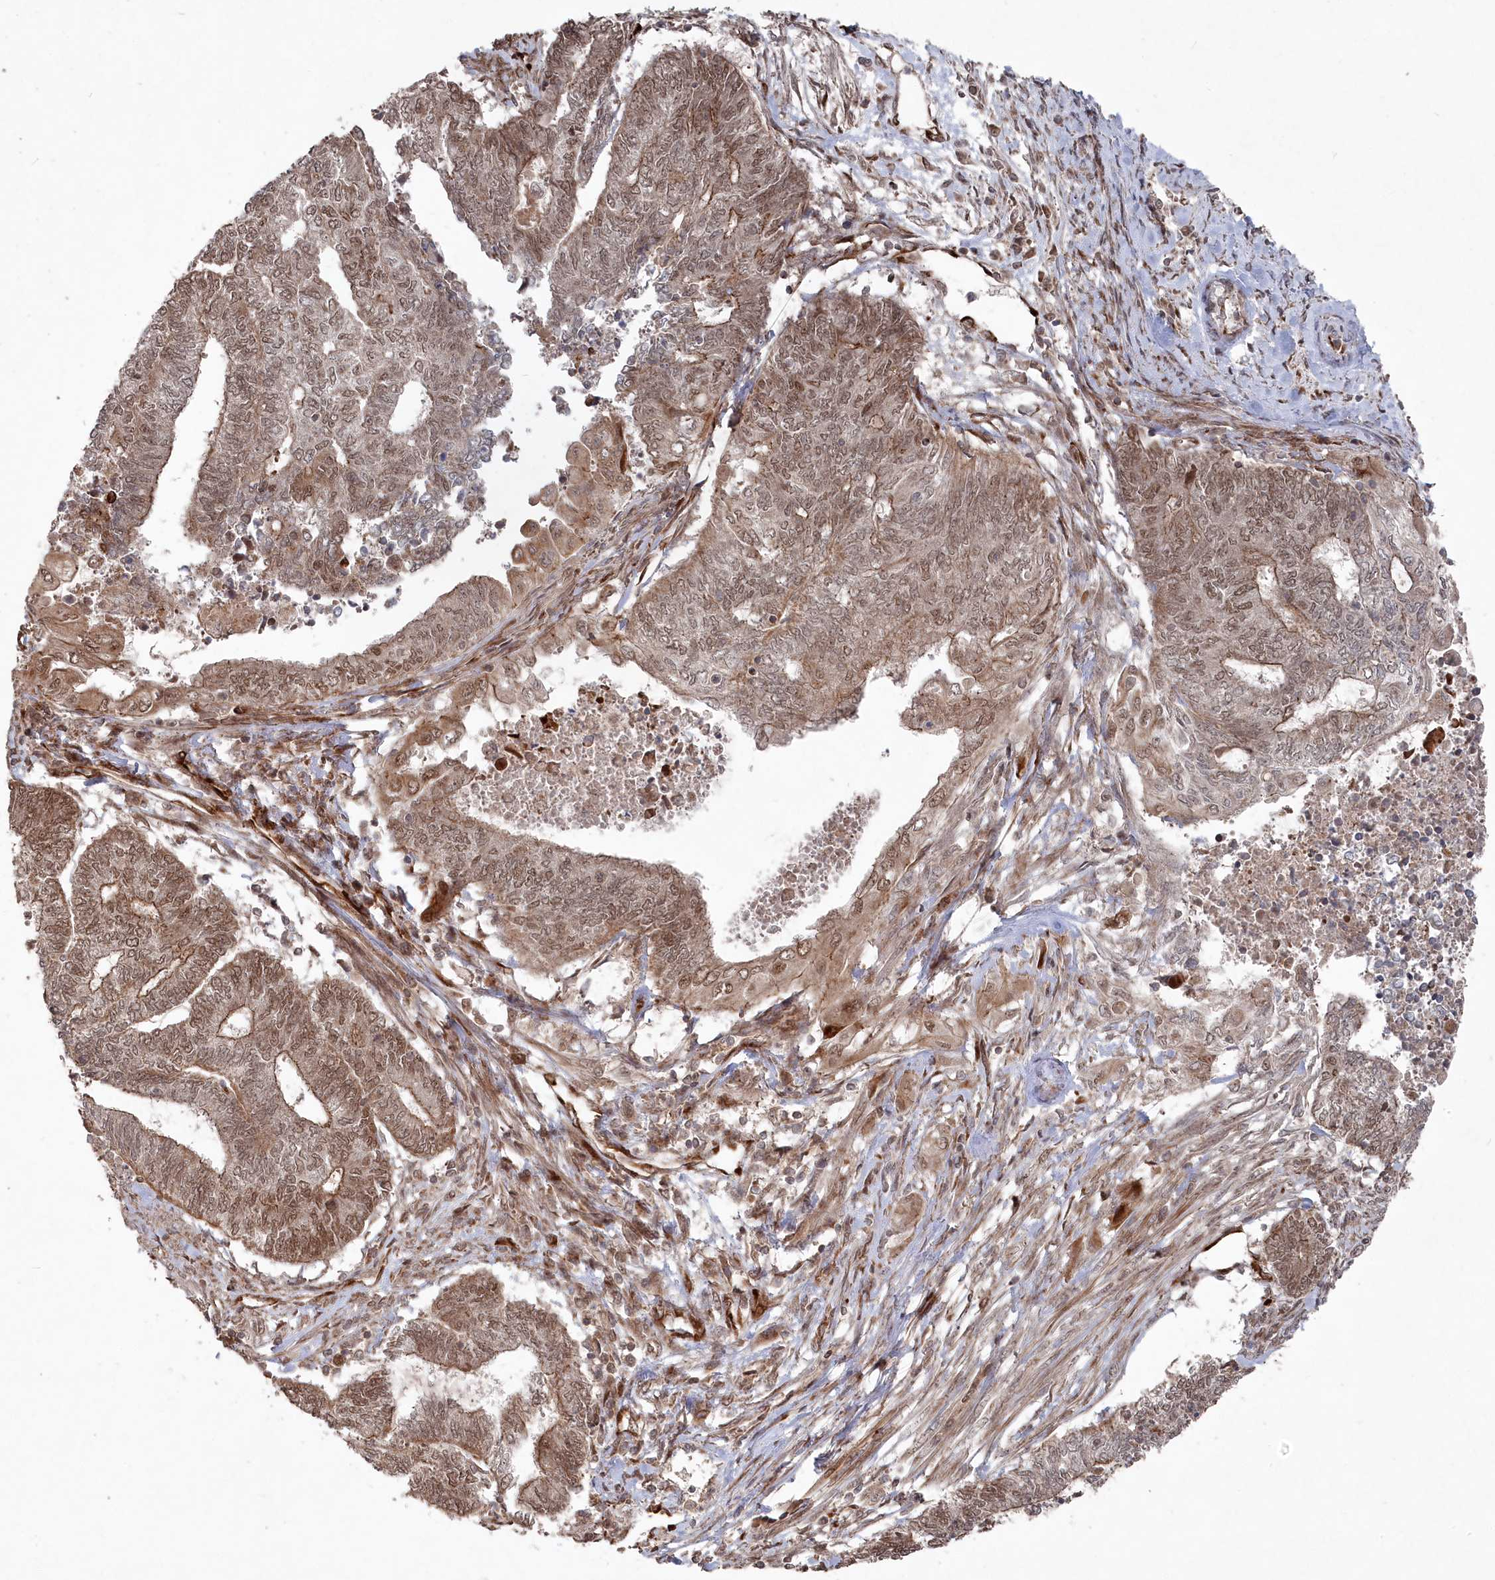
{"staining": {"intensity": "moderate", "quantity": ">75%", "location": "cytoplasmic/membranous,nuclear"}, "tissue": "endometrial cancer", "cell_type": "Tumor cells", "image_type": "cancer", "snomed": [{"axis": "morphology", "description": "Adenocarcinoma, NOS"}, {"axis": "topography", "description": "Uterus"}, {"axis": "topography", "description": "Endometrium"}], "caption": "High-power microscopy captured an IHC image of endometrial adenocarcinoma, revealing moderate cytoplasmic/membranous and nuclear positivity in approximately >75% of tumor cells.", "gene": "POLR3A", "patient": {"sex": "female", "age": 70}}